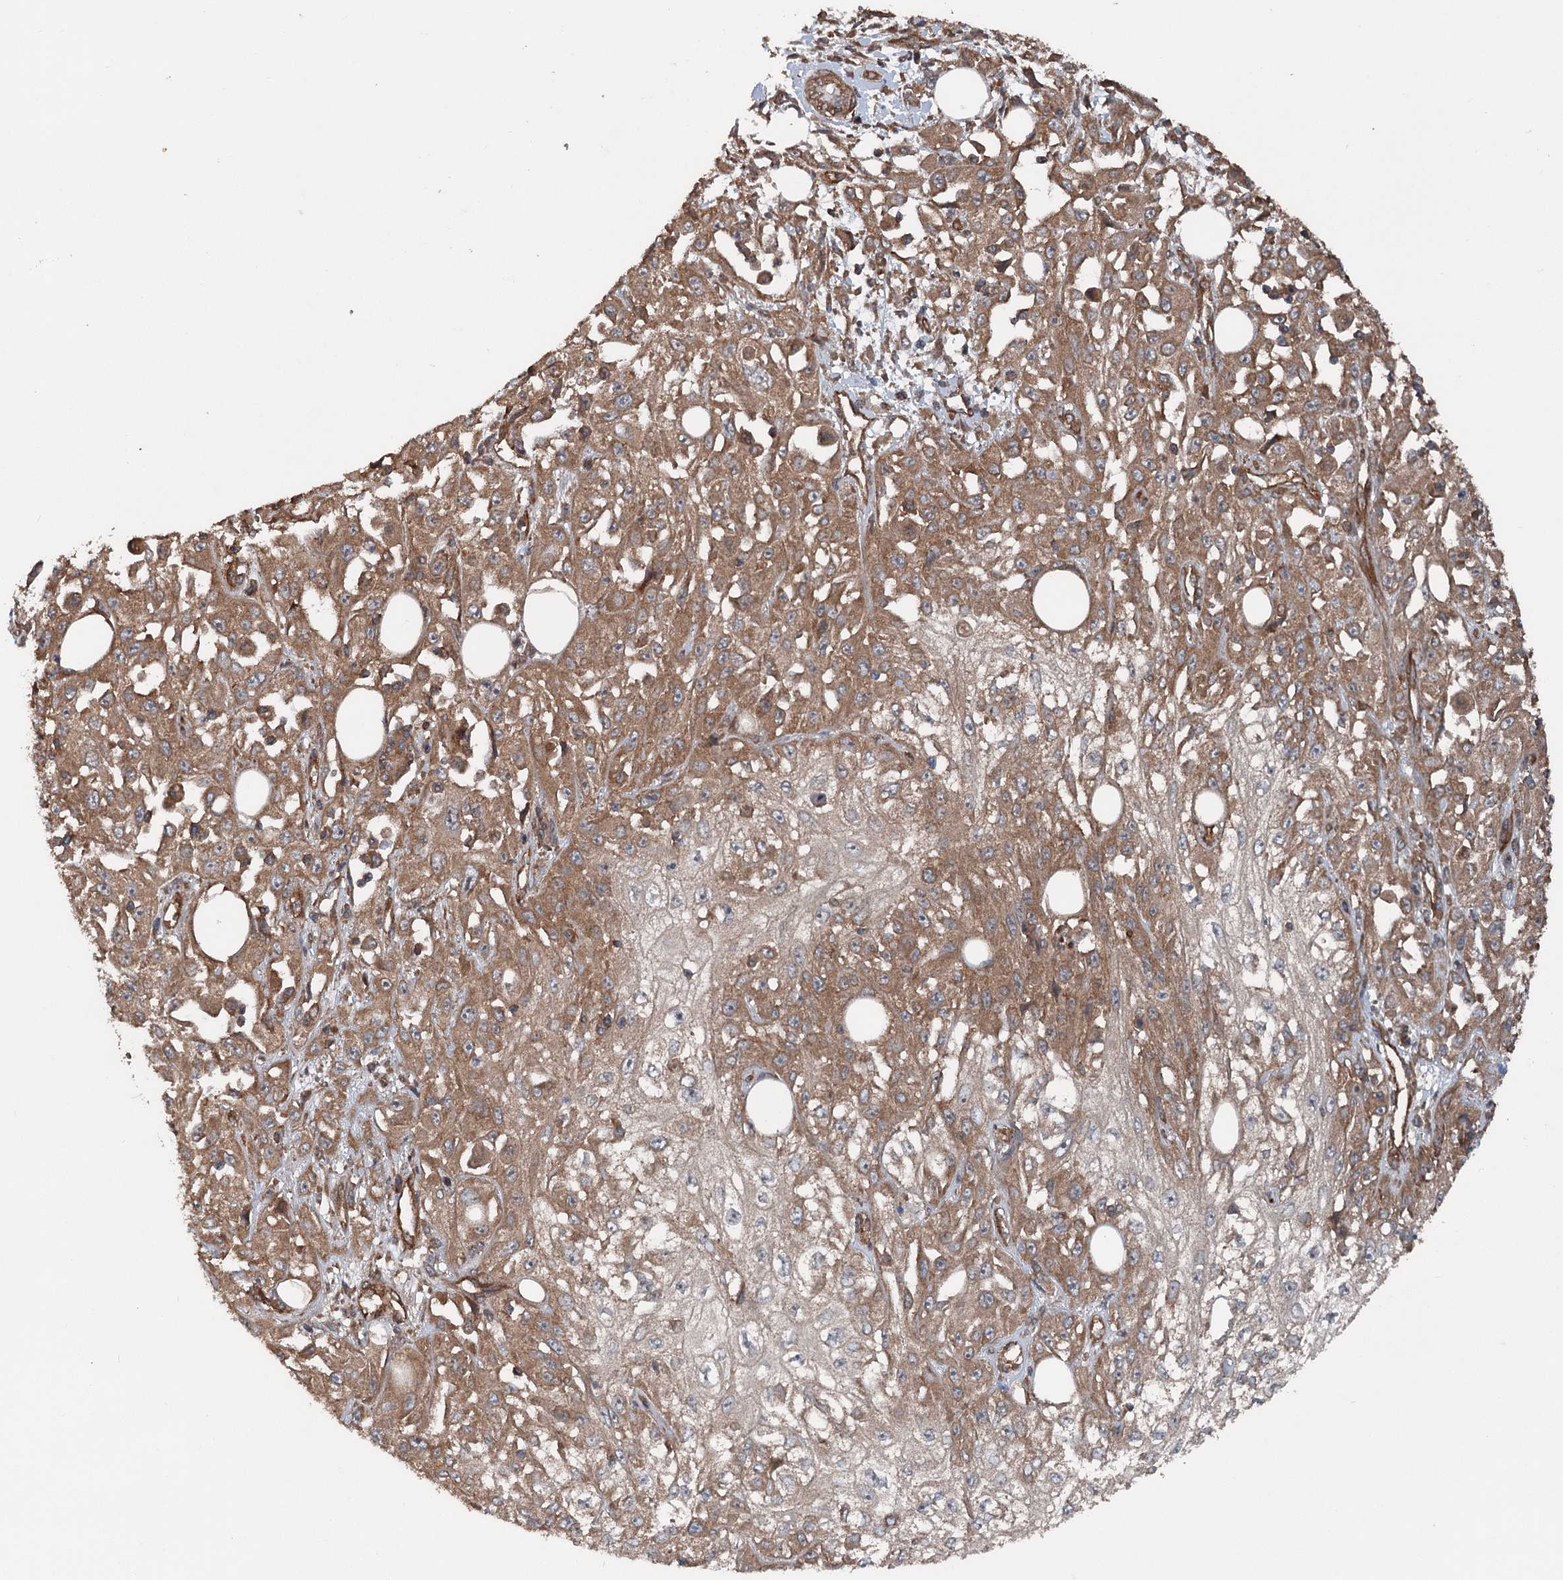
{"staining": {"intensity": "moderate", "quantity": ">75%", "location": "cytoplasmic/membranous"}, "tissue": "skin cancer", "cell_type": "Tumor cells", "image_type": "cancer", "snomed": [{"axis": "morphology", "description": "Squamous cell carcinoma, NOS"}, {"axis": "morphology", "description": "Squamous cell carcinoma, metastatic, NOS"}, {"axis": "topography", "description": "Skin"}, {"axis": "topography", "description": "Lymph node"}], "caption": "A high-resolution image shows IHC staining of squamous cell carcinoma (skin), which displays moderate cytoplasmic/membranous staining in approximately >75% of tumor cells. The staining was performed using DAB to visualize the protein expression in brown, while the nuclei were stained in blue with hematoxylin (Magnification: 20x).", "gene": "RNF214", "patient": {"sex": "male", "age": 75}}